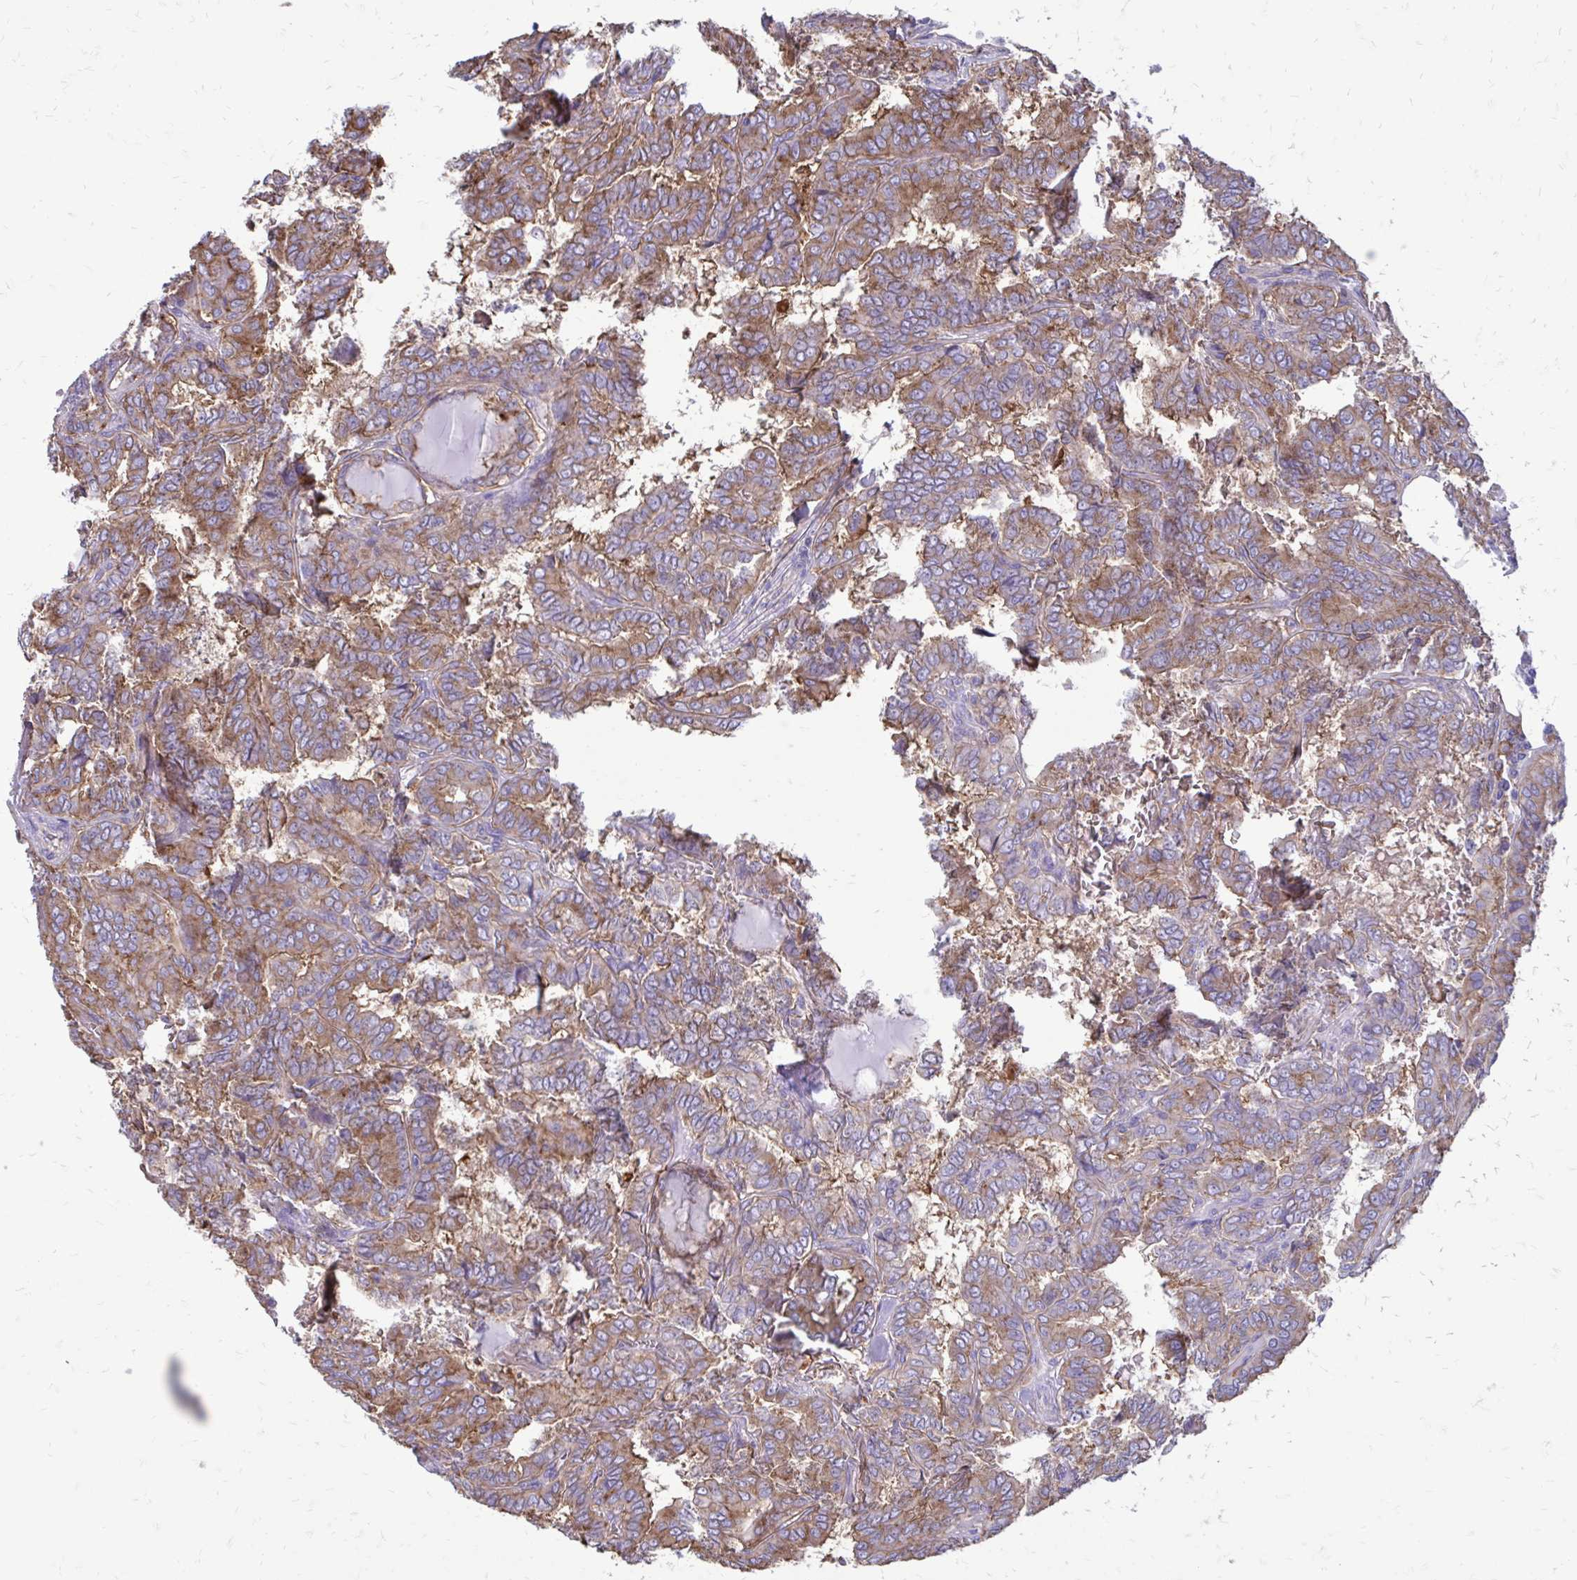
{"staining": {"intensity": "moderate", "quantity": ">75%", "location": "cytoplasmic/membranous"}, "tissue": "thyroid cancer", "cell_type": "Tumor cells", "image_type": "cancer", "snomed": [{"axis": "morphology", "description": "Papillary adenocarcinoma, NOS"}, {"axis": "topography", "description": "Thyroid gland"}], "caption": "Papillary adenocarcinoma (thyroid) was stained to show a protein in brown. There is medium levels of moderate cytoplasmic/membranous expression in about >75% of tumor cells.", "gene": "CLTA", "patient": {"sex": "female", "age": 46}}